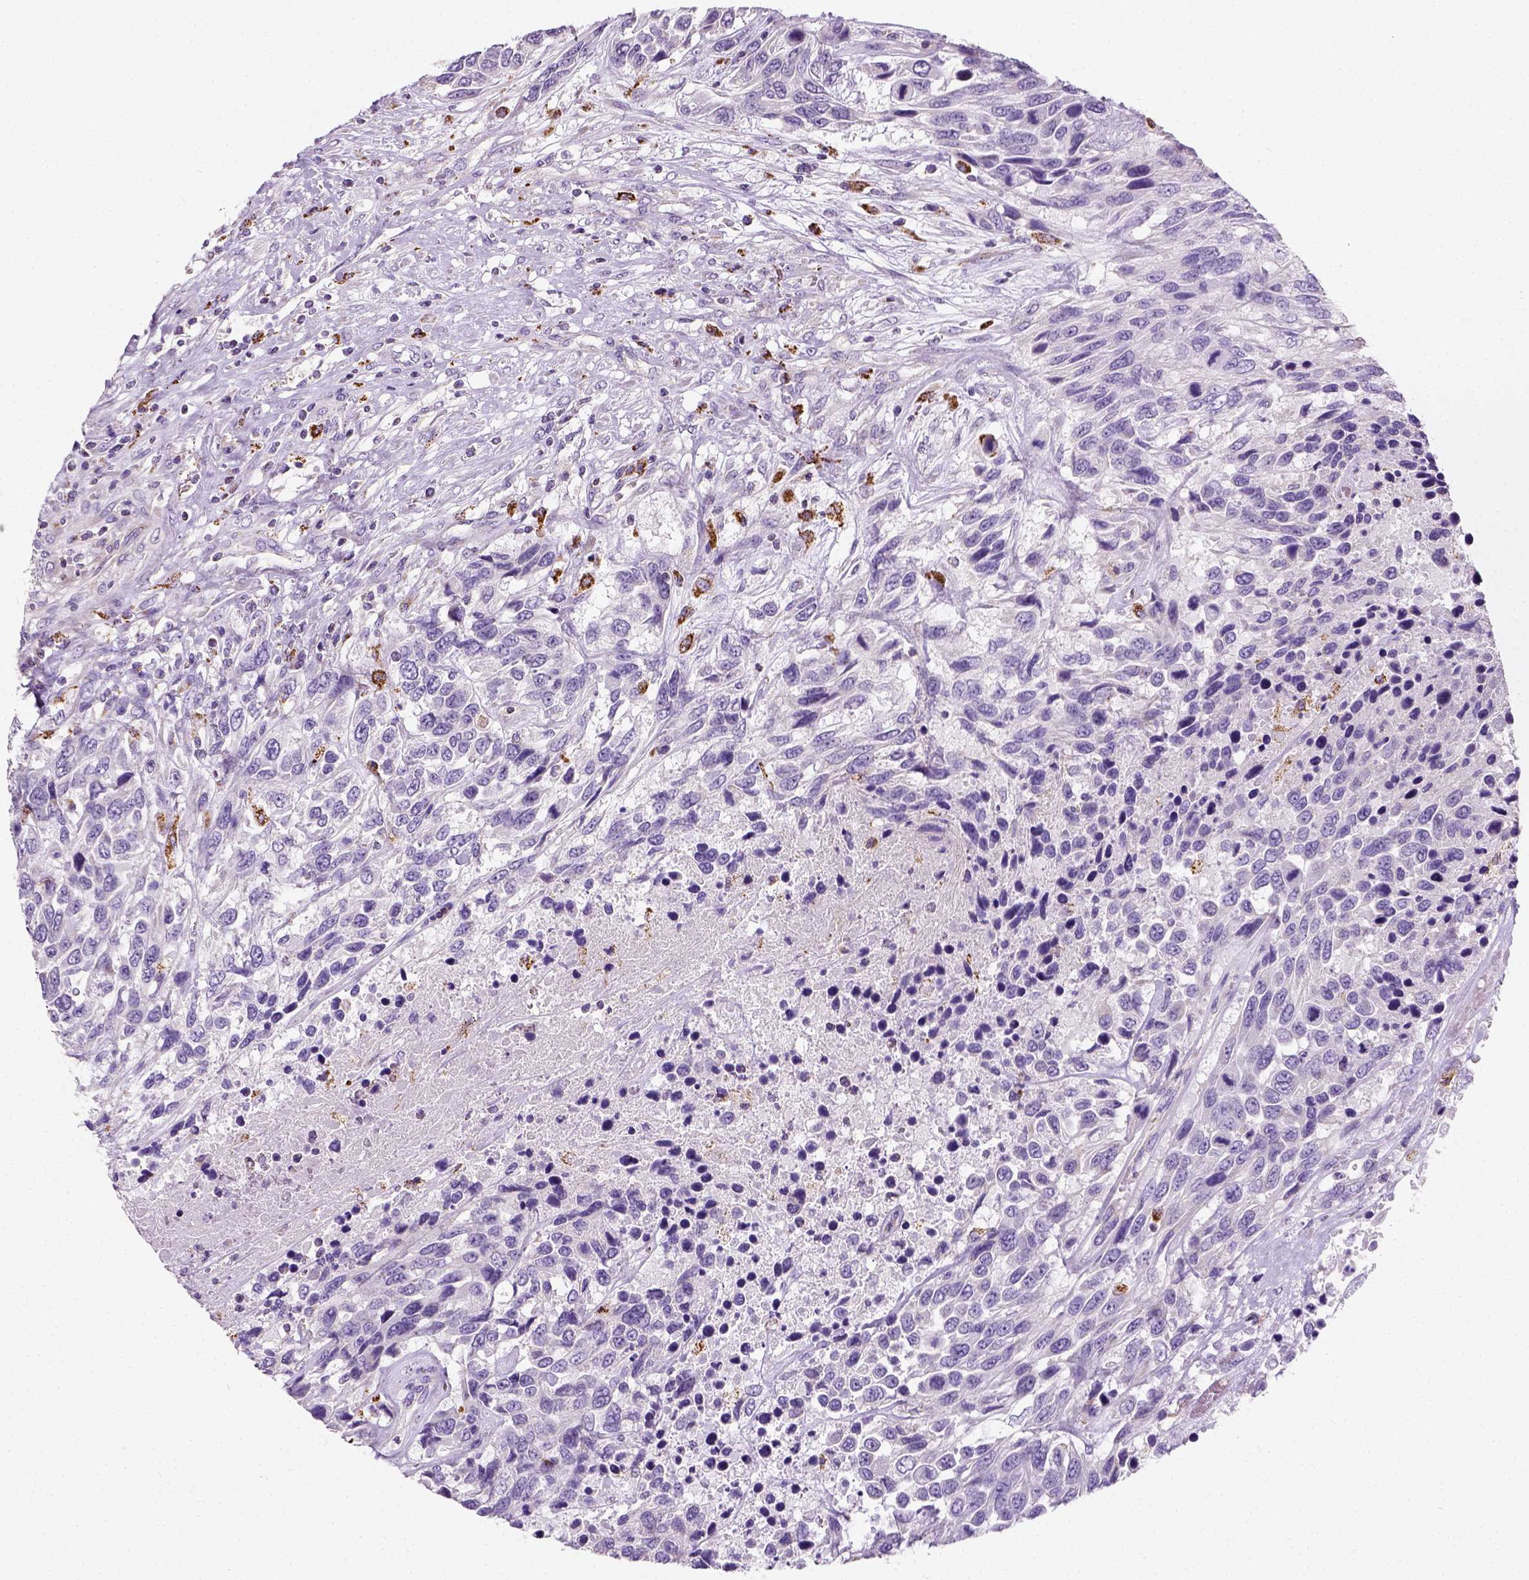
{"staining": {"intensity": "negative", "quantity": "none", "location": "none"}, "tissue": "urothelial cancer", "cell_type": "Tumor cells", "image_type": "cancer", "snomed": [{"axis": "morphology", "description": "Urothelial carcinoma, High grade"}, {"axis": "topography", "description": "Urinary bladder"}], "caption": "IHC micrograph of neoplastic tissue: human high-grade urothelial carcinoma stained with DAB exhibits no significant protein staining in tumor cells.", "gene": "CHODL", "patient": {"sex": "female", "age": 70}}